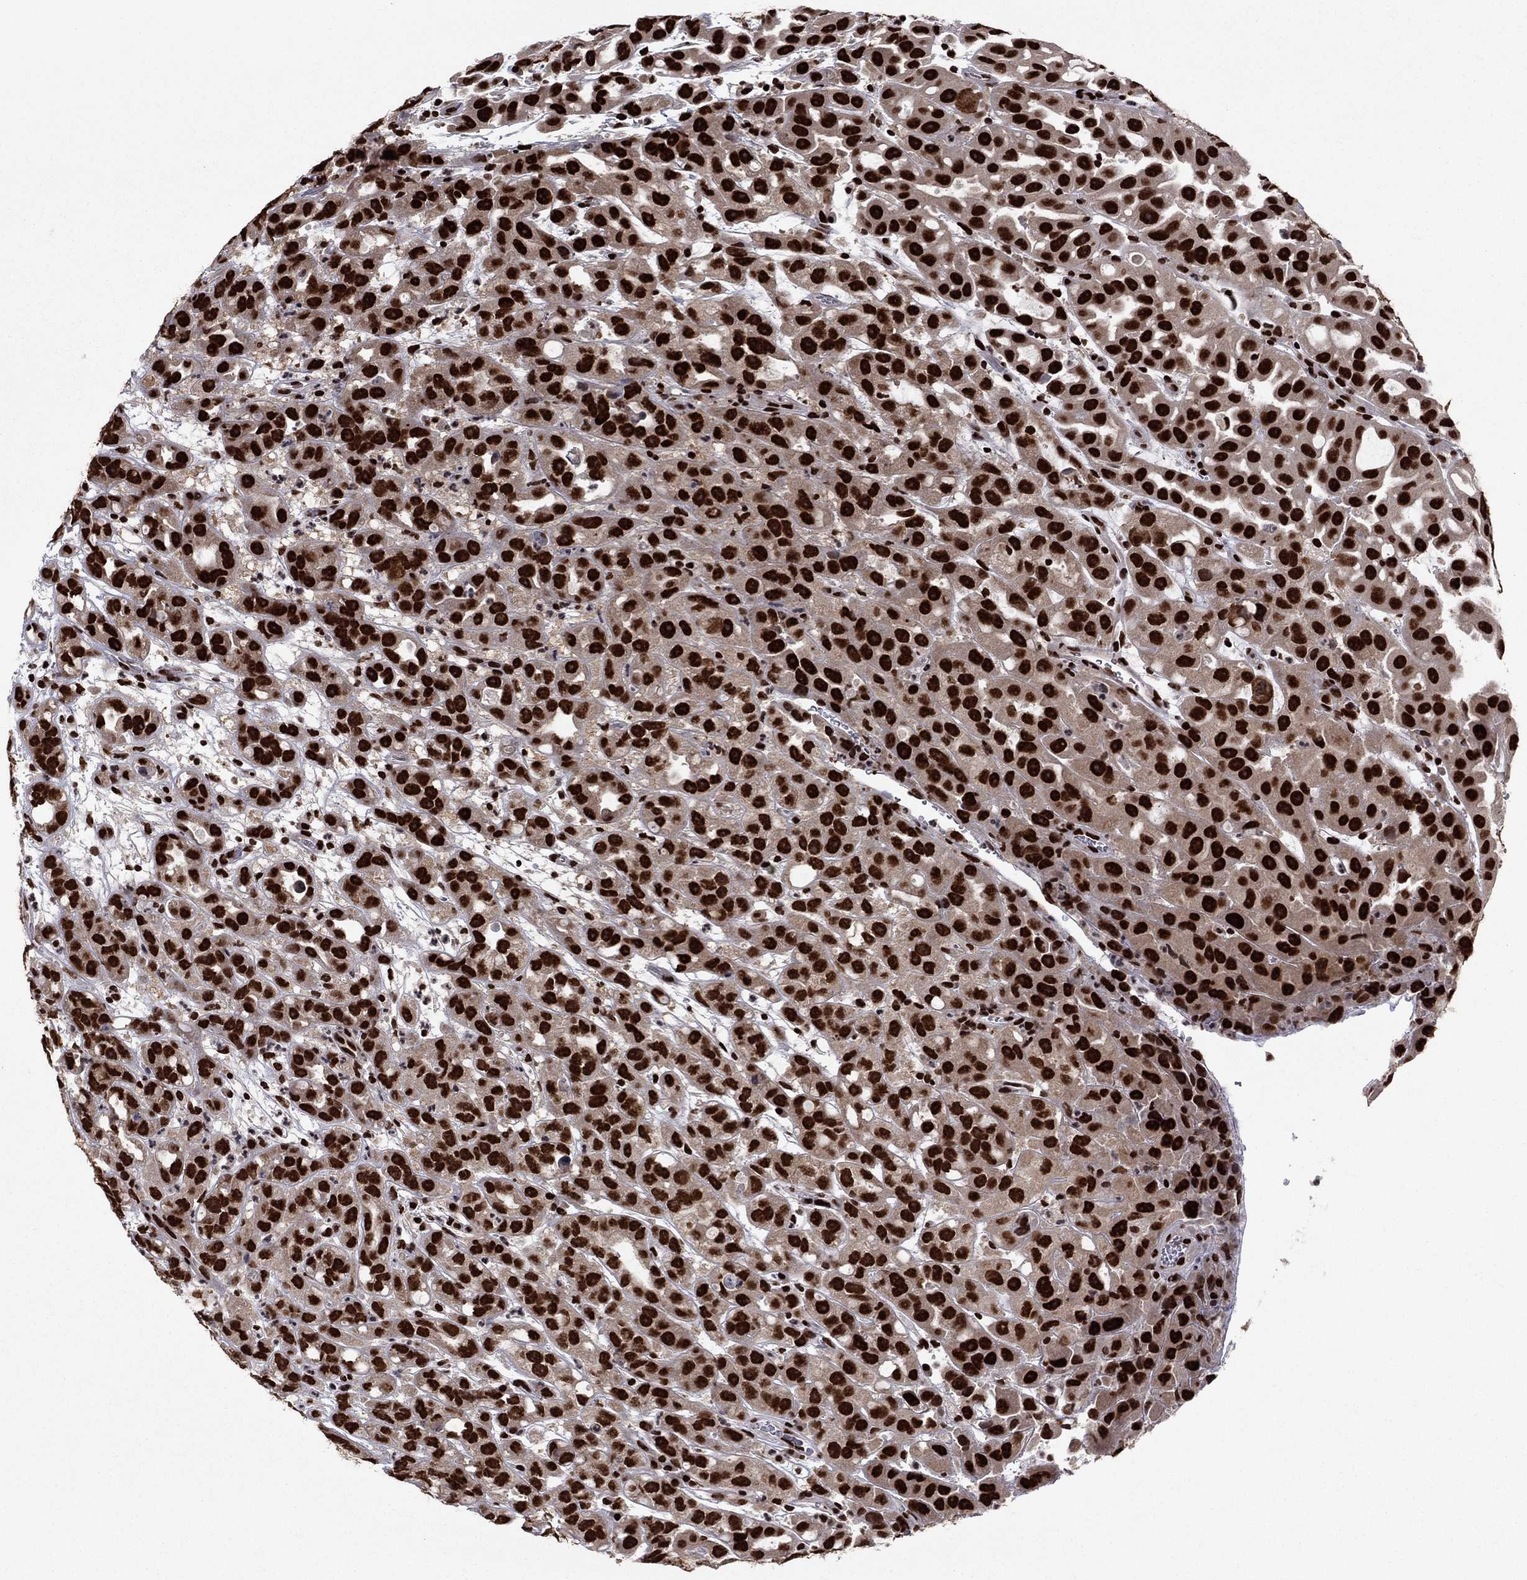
{"staining": {"intensity": "strong", "quantity": ">75%", "location": "nuclear"}, "tissue": "urothelial cancer", "cell_type": "Tumor cells", "image_type": "cancer", "snomed": [{"axis": "morphology", "description": "Urothelial carcinoma, High grade"}, {"axis": "topography", "description": "Urinary bladder"}], "caption": "Brown immunohistochemical staining in urothelial carcinoma (high-grade) displays strong nuclear staining in about >75% of tumor cells. The staining was performed using DAB (3,3'-diaminobenzidine), with brown indicating positive protein expression. Nuclei are stained blue with hematoxylin.", "gene": "USP54", "patient": {"sex": "female", "age": 41}}